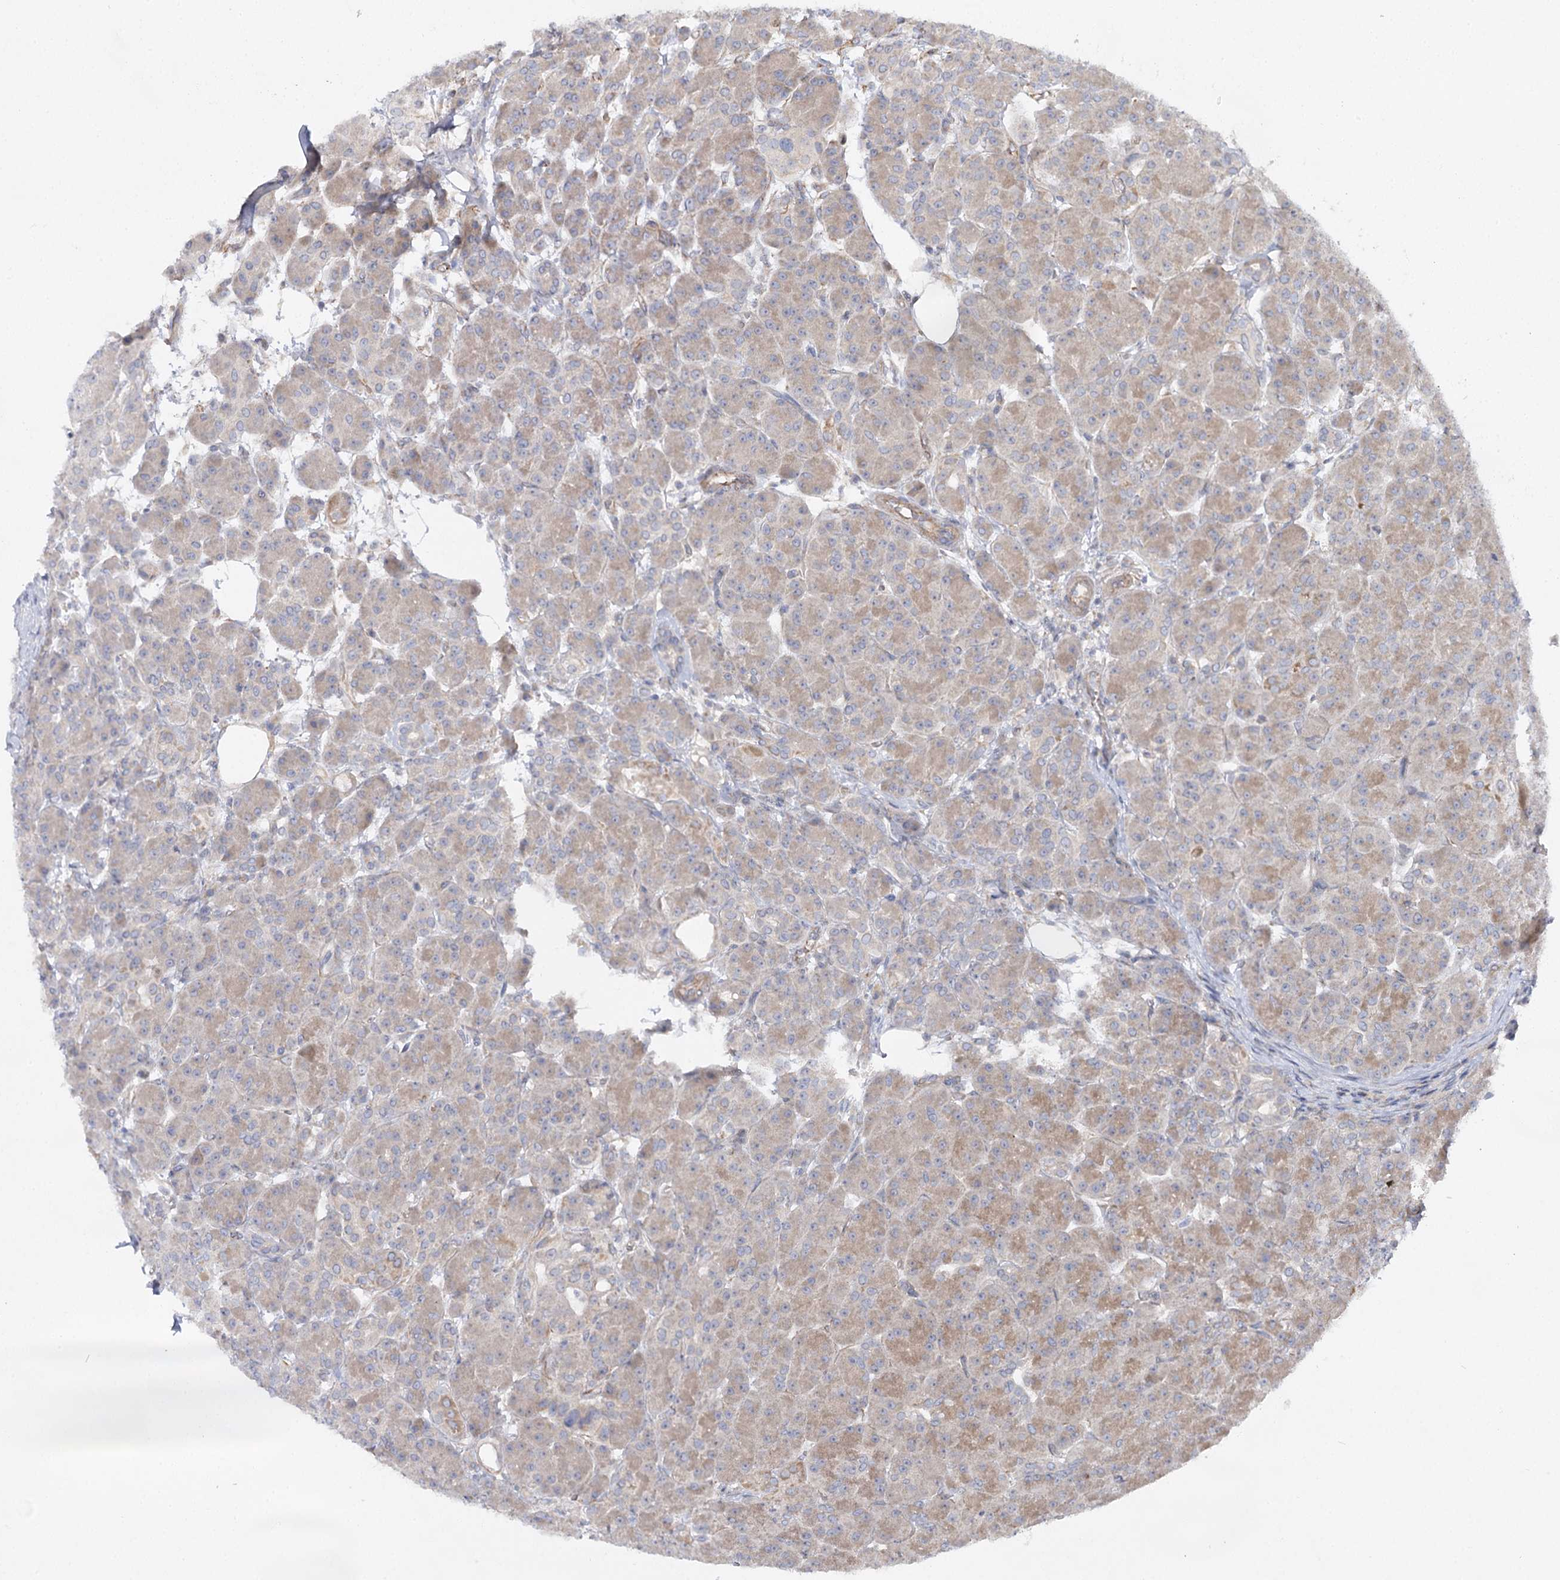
{"staining": {"intensity": "moderate", "quantity": "25%-75%", "location": "cytoplasmic/membranous"}, "tissue": "pancreas", "cell_type": "Exocrine glandular cells", "image_type": "normal", "snomed": [{"axis": "morphology", "description": "Normal tissue, NOS"}, {"axis": "topography", "description": "Pancreas"}], "caption": "Protein expression by IHC reveals moderate cytoplasmic/membranous positivity in approximately 25%-75% of exocrine glandular cells in normal pancreas.", "gene": "KIAA0825", "patient": {"sex": "male", "age": 63}}